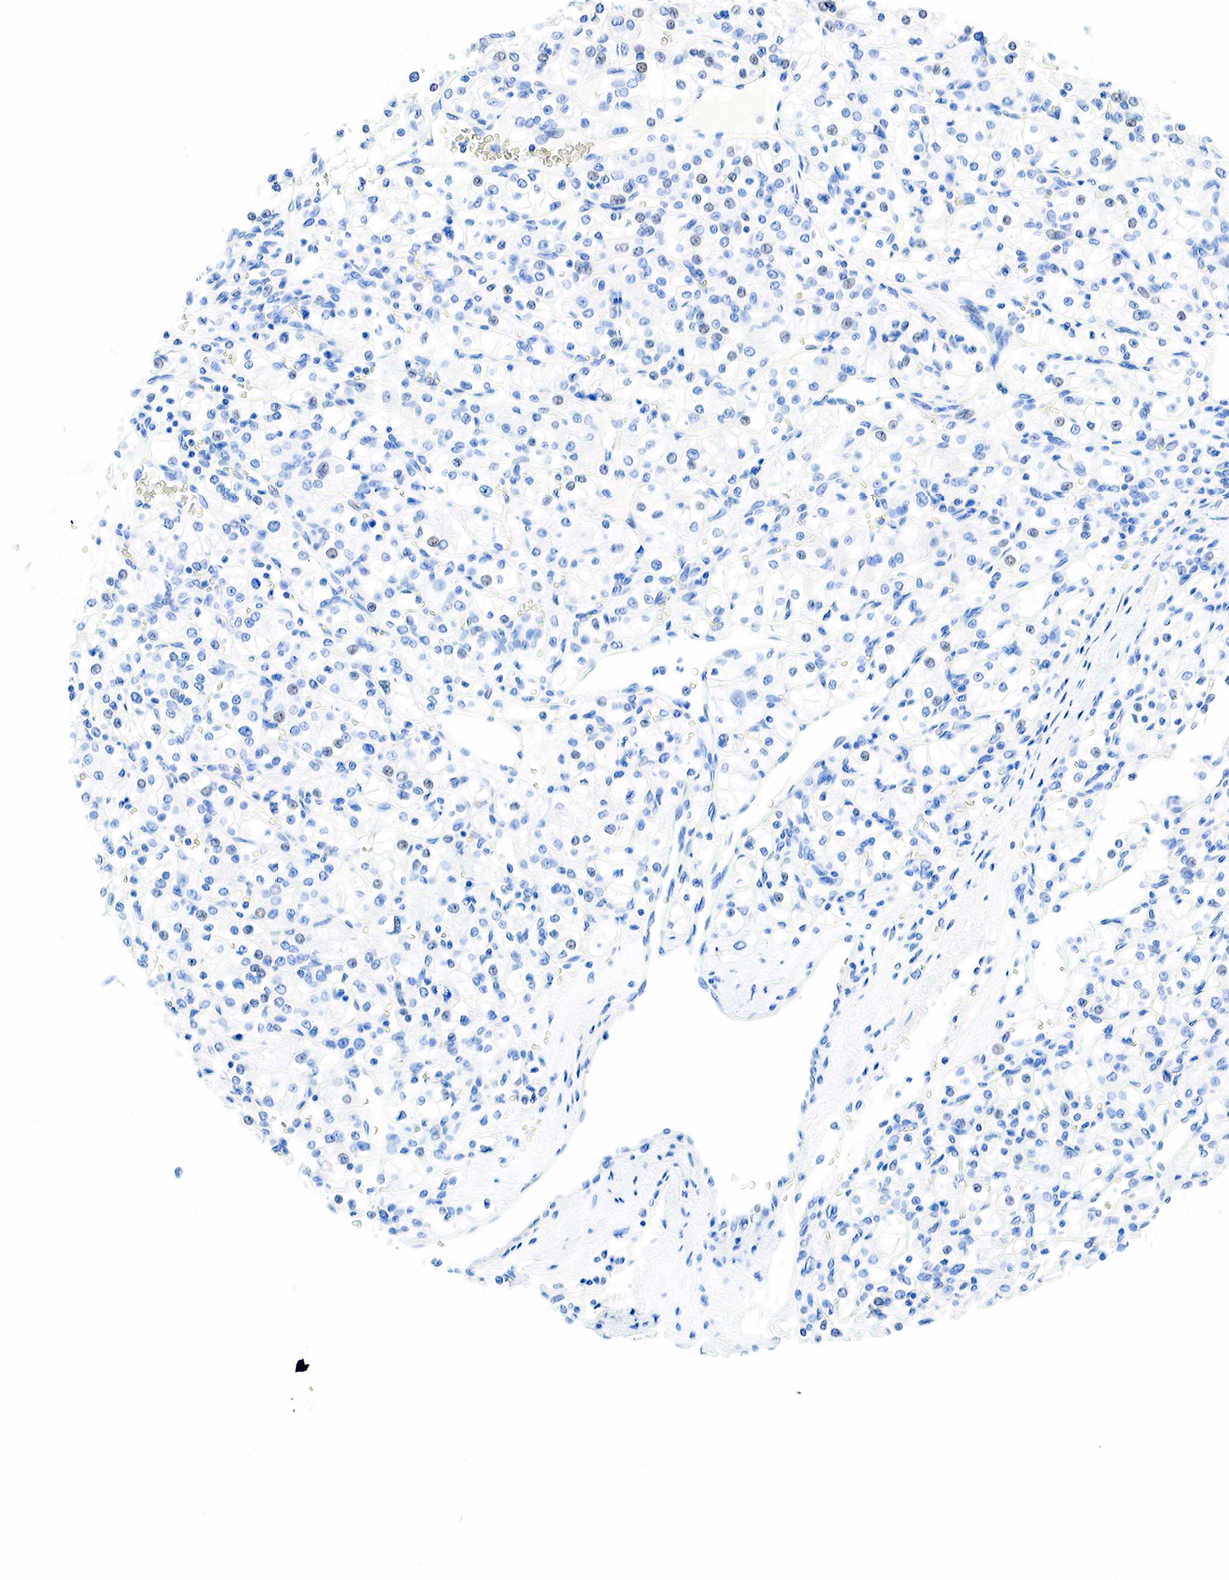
{"staining": {"intensity": "negative", "quantity": "none", "location": "none"}, "tissue": "renal cancer", "cell_type": "Tumor cells", "image_type": "cancer", "snomed": [{"axis": "morphology", "description": "Adenocarcinoma, NOS"}, {"axis": "topography", "description": "Kidney"}], "caption": "Human renal cancer stained for a protein using IHC exhibits no positivity in tumor cells.", "gene": "INHA", "patient": {"sex": "female", "age": 62}}